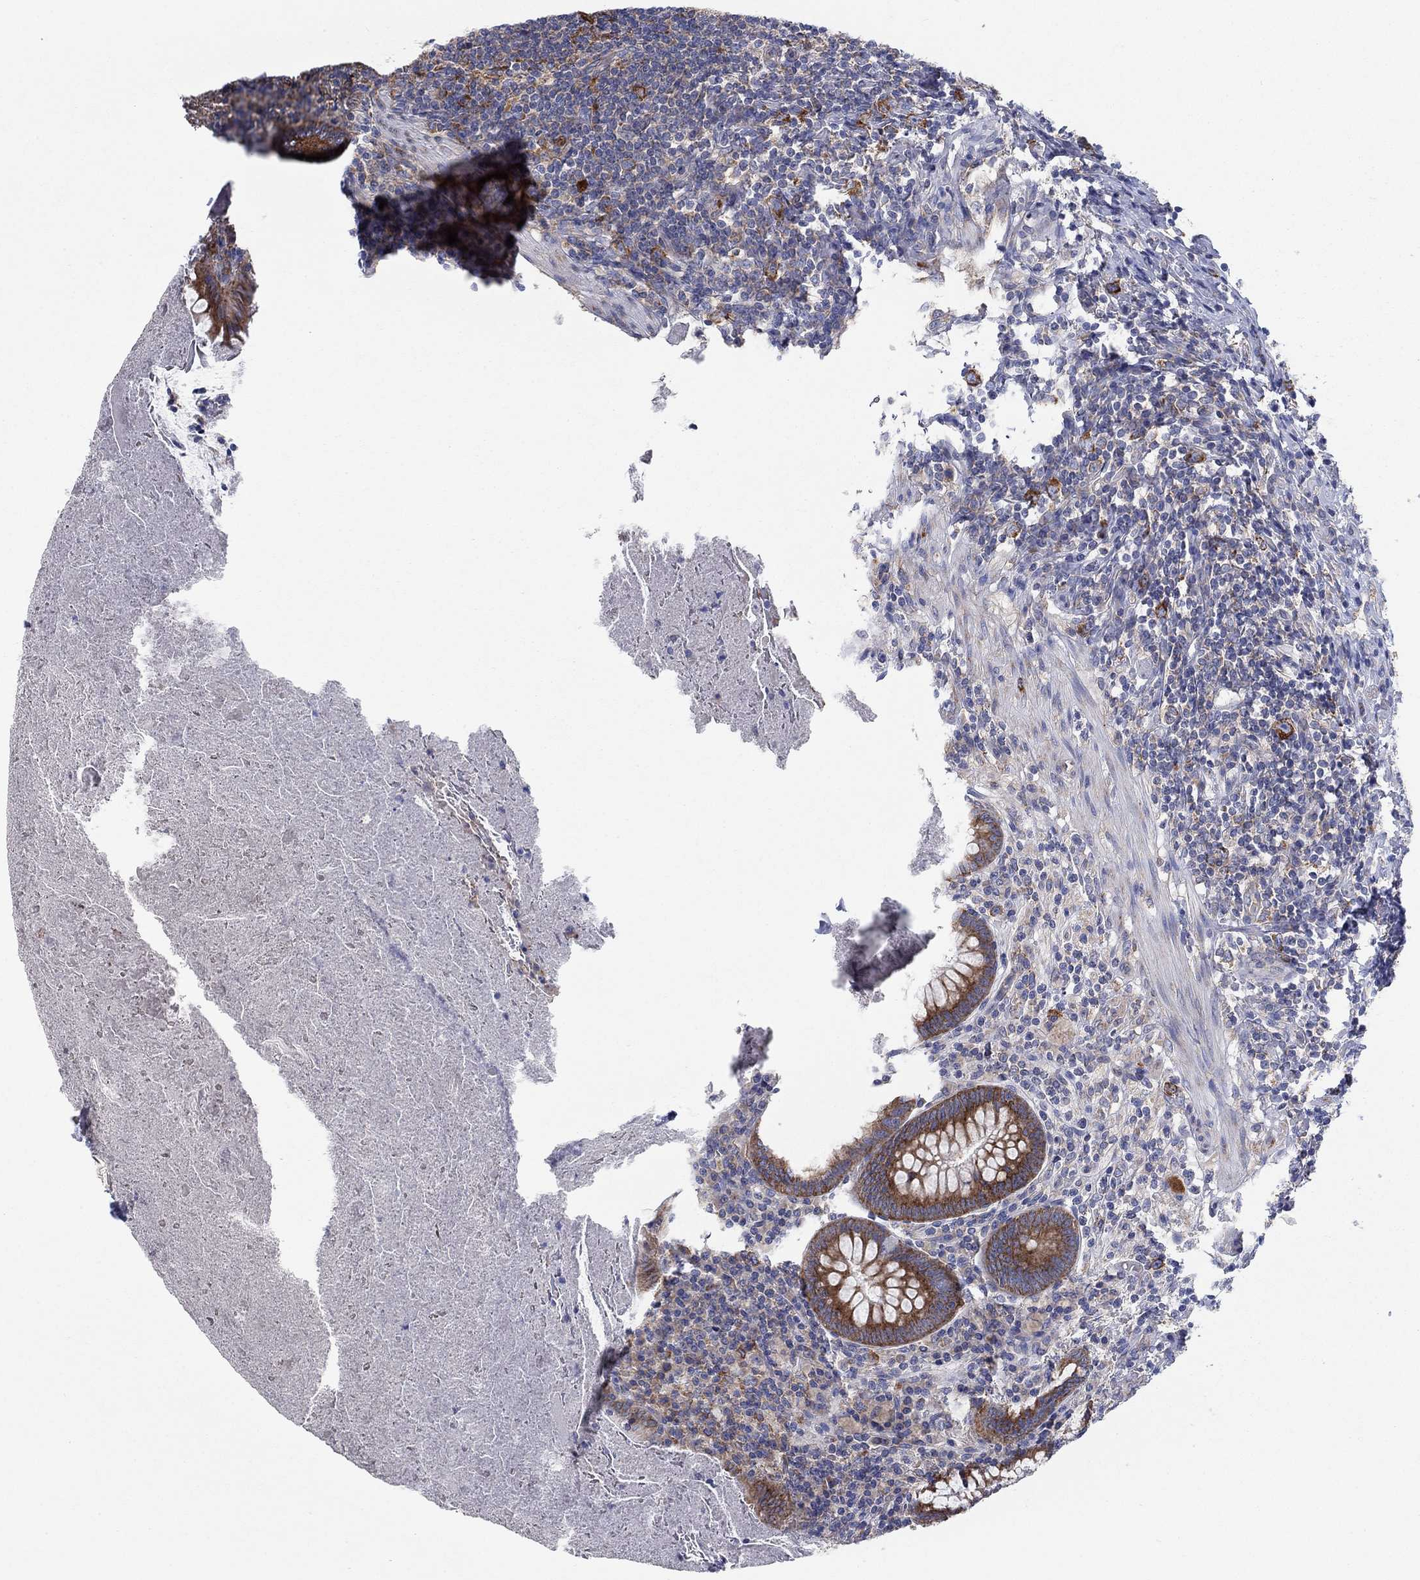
{"staining": {"intensity": "strong", "quantity": ">75%", "location": "cytoplasmic/membranous"}, "tissue": "appendix", "cell_type": "Glandular cells", "image_type": "normal", "snomed": [{"axis": "morphology", "description": "Normal tissue, NOS"}, {"axis": "topography", "description": "Appendix"}], "caption": "Appendix stained for a protein (brown) reveals strong cytoplasmic/membranous positive staining in about >75% of glandular cells.", "gene": "TMEM59", "patient": {"sex": "male", "age": 47}}